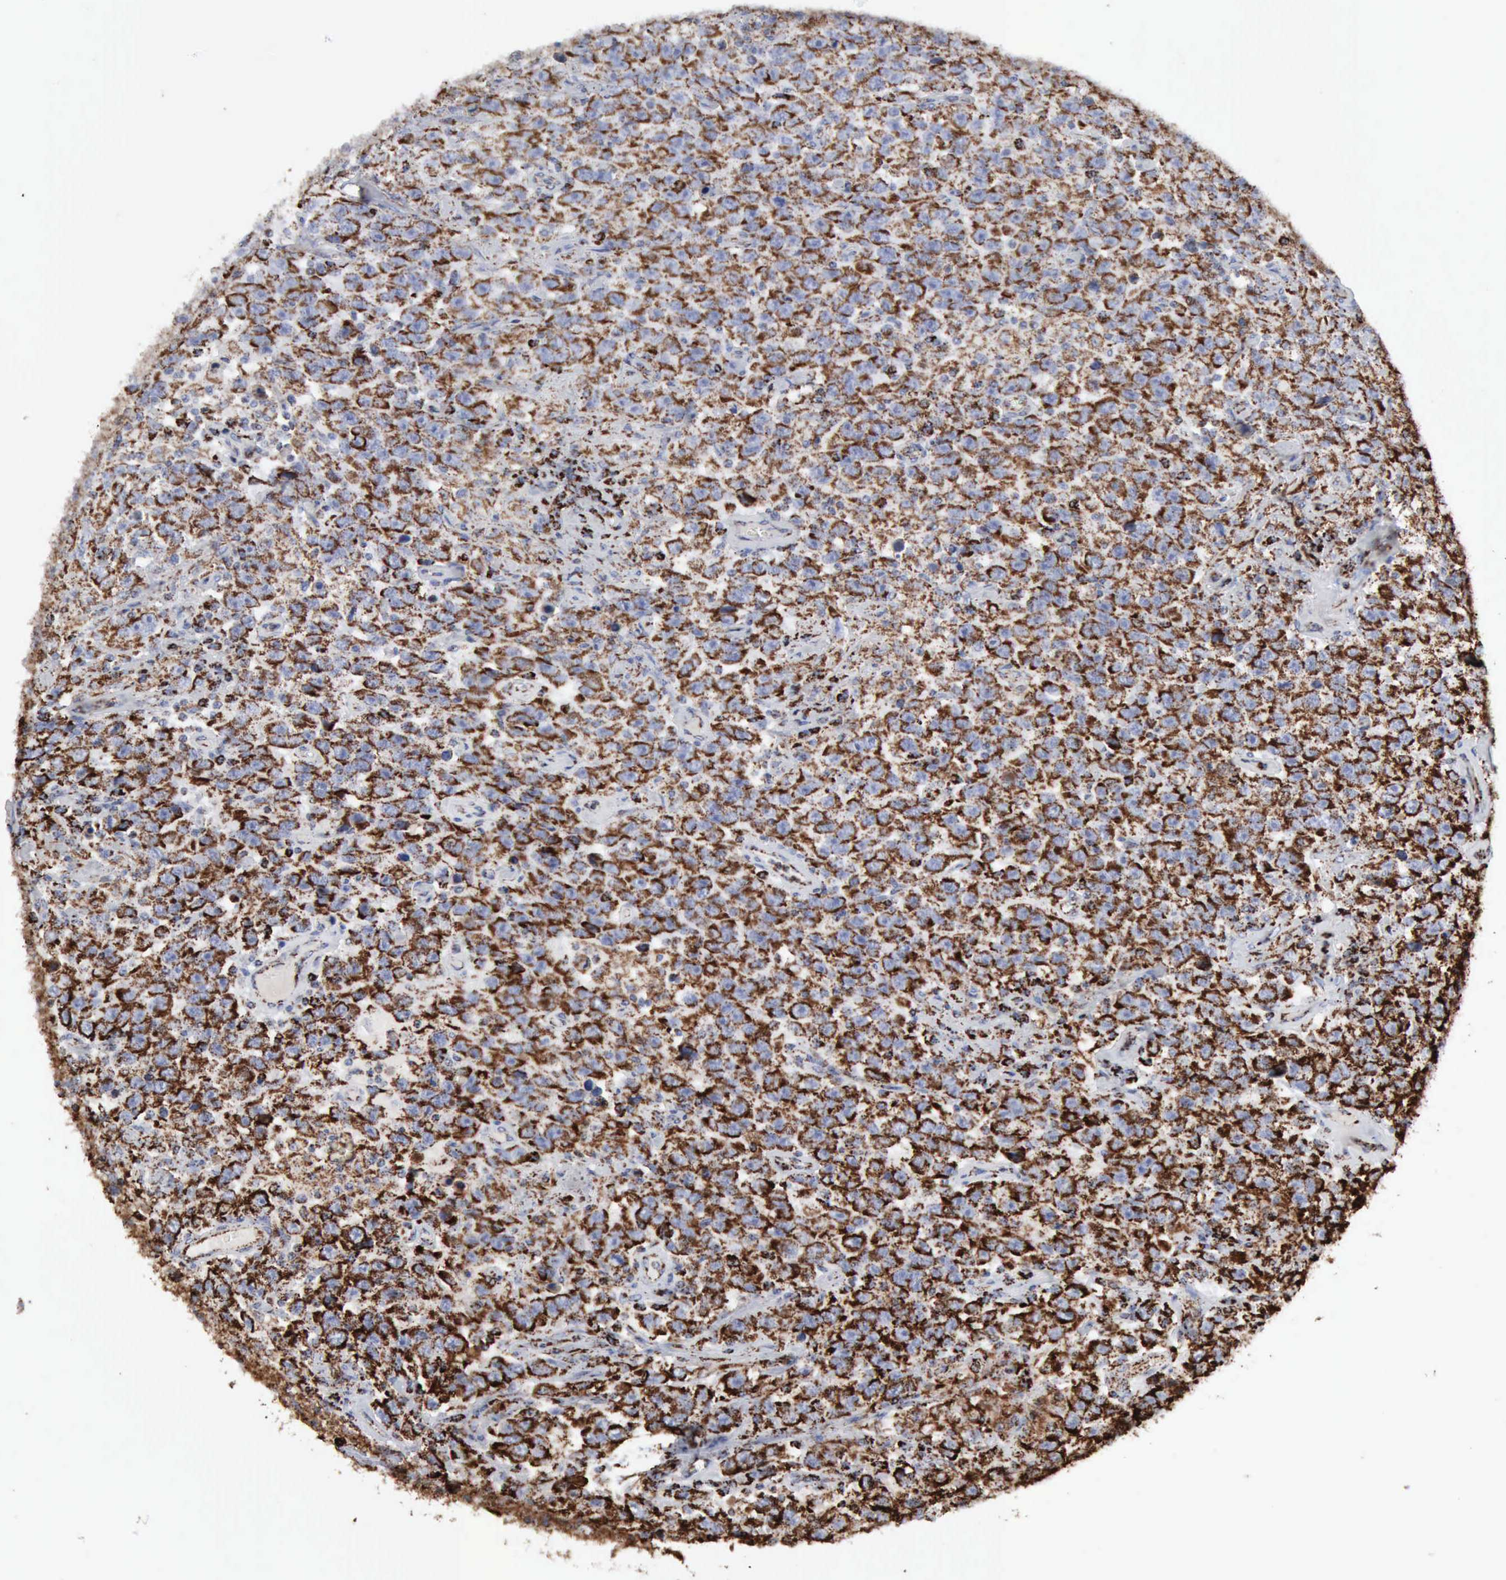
{"staining": {"intensity": "strong", "quantity": ">75%", "location": "cytoplasmic/membranous"}, "tissue": "testis cancer", "cell_type": "Tumor cells", "image_type": "cancer", "snomed": [{"axis": "morphology", "description": "Seminoma, NOS"}, {"axis": "topography", "description": "Testis"}], "caption": "Immunohistochemistry (IHC) of human seminoma (testis) shows high levels of strong cytoplasmic/membranous staining in approximately >75% of tumor cells. The protein of interest is shown in brown color, while the nuclei are stained blue.", "gene": "ACO2", "patient": {"sex": "male", "age": 41}}